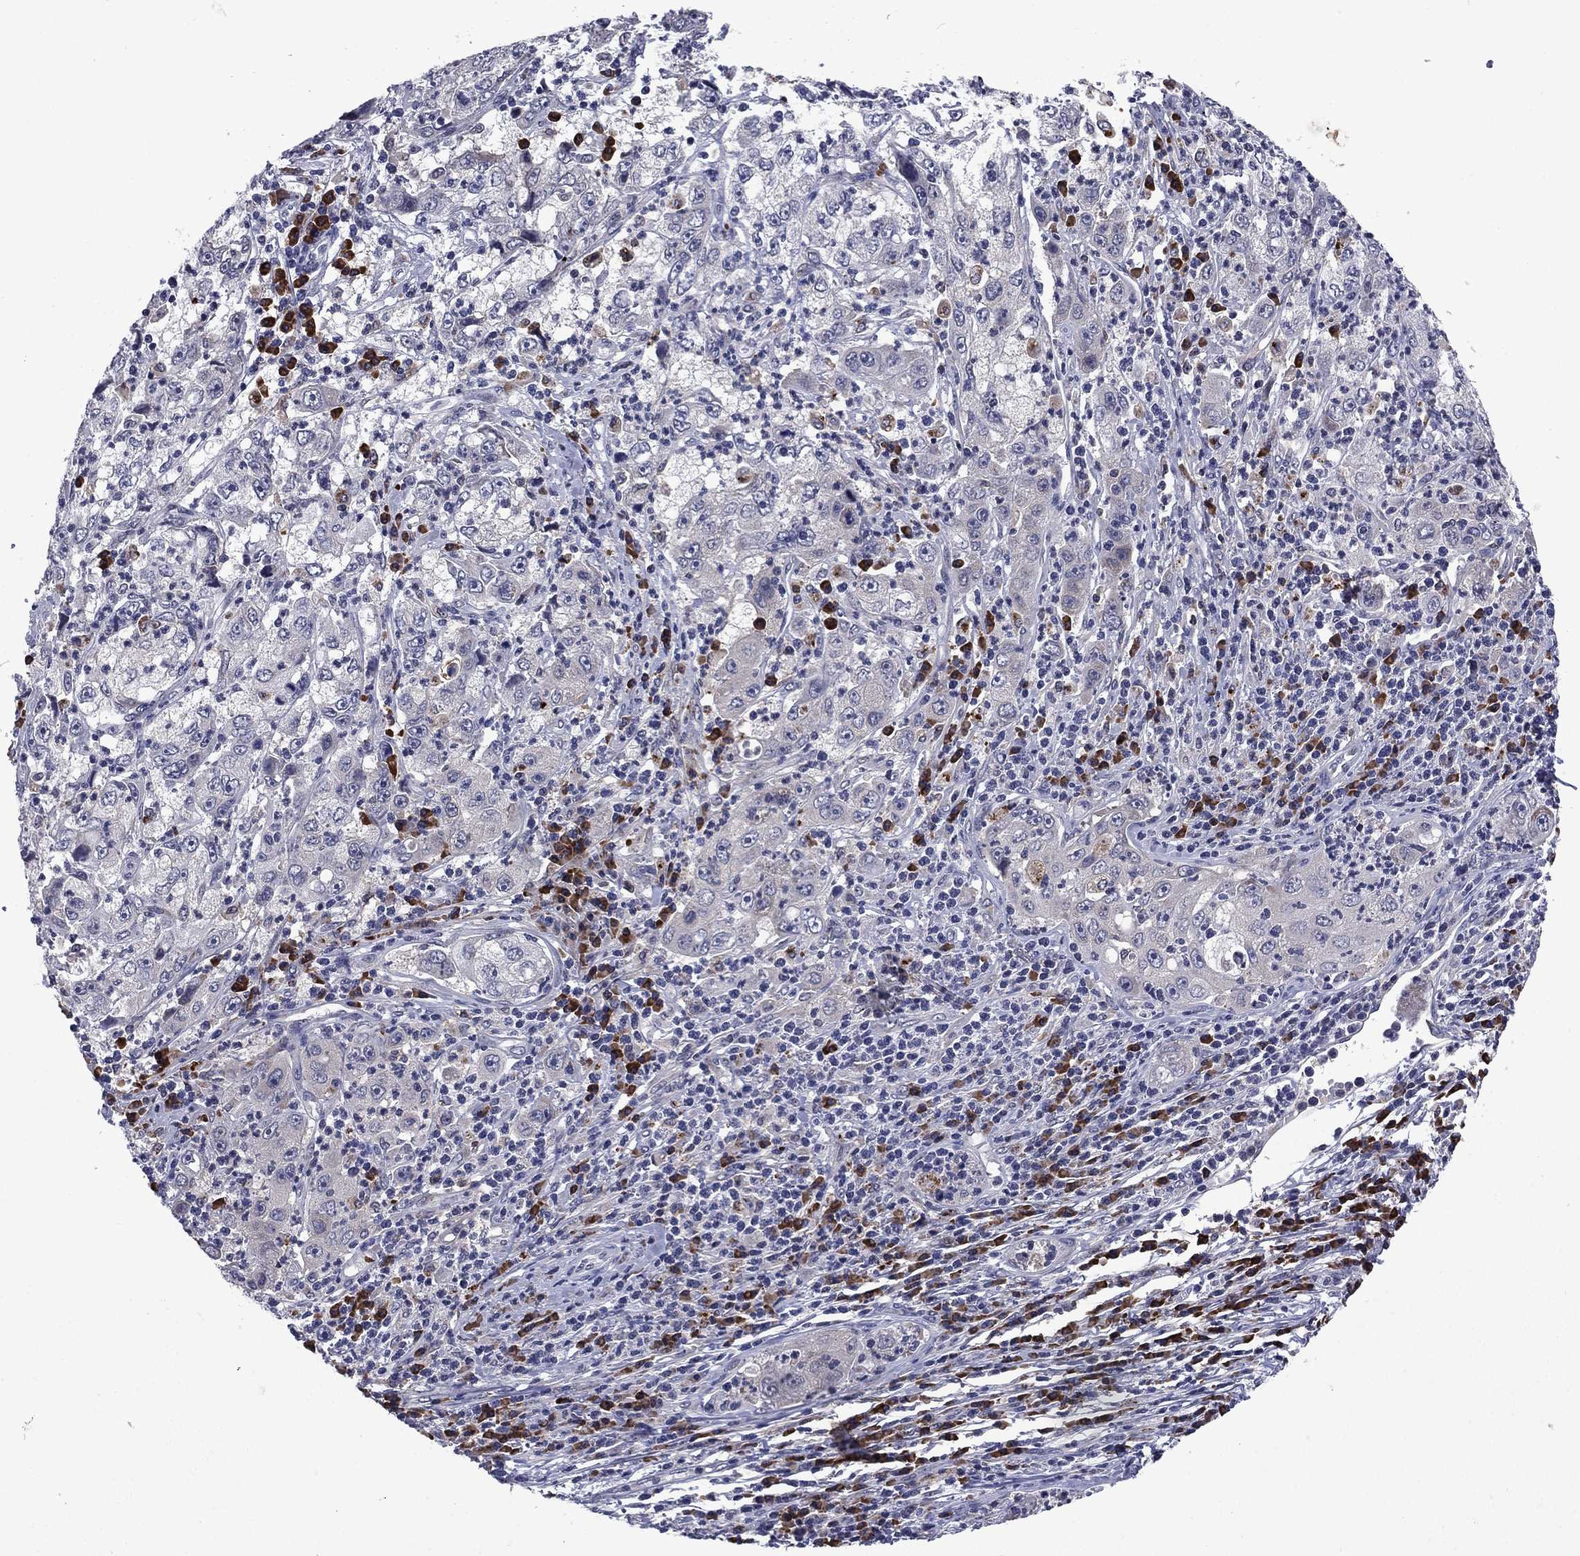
{"staining": {"intensity": "negative", "quantity": "none", "location": "none"}, "tissue": "cervical cancer", "cell_type": "Tumor cells", "image_type": "cancer", "snomed": [{"axis": "morphology", "description": "Squamous cell carcinoma, NOS"}, {"axis": "topography", "description": "Cervix"}], "caption": "Immunohistochemical staining of human squamous cell carcinoma (cervical) shows no significant expression in tumor cells. (DAB immunohistochemistry with hematoxylin counter stain).", "gene": "ECM1", "patient": {"sex": "female", "age": 36}}